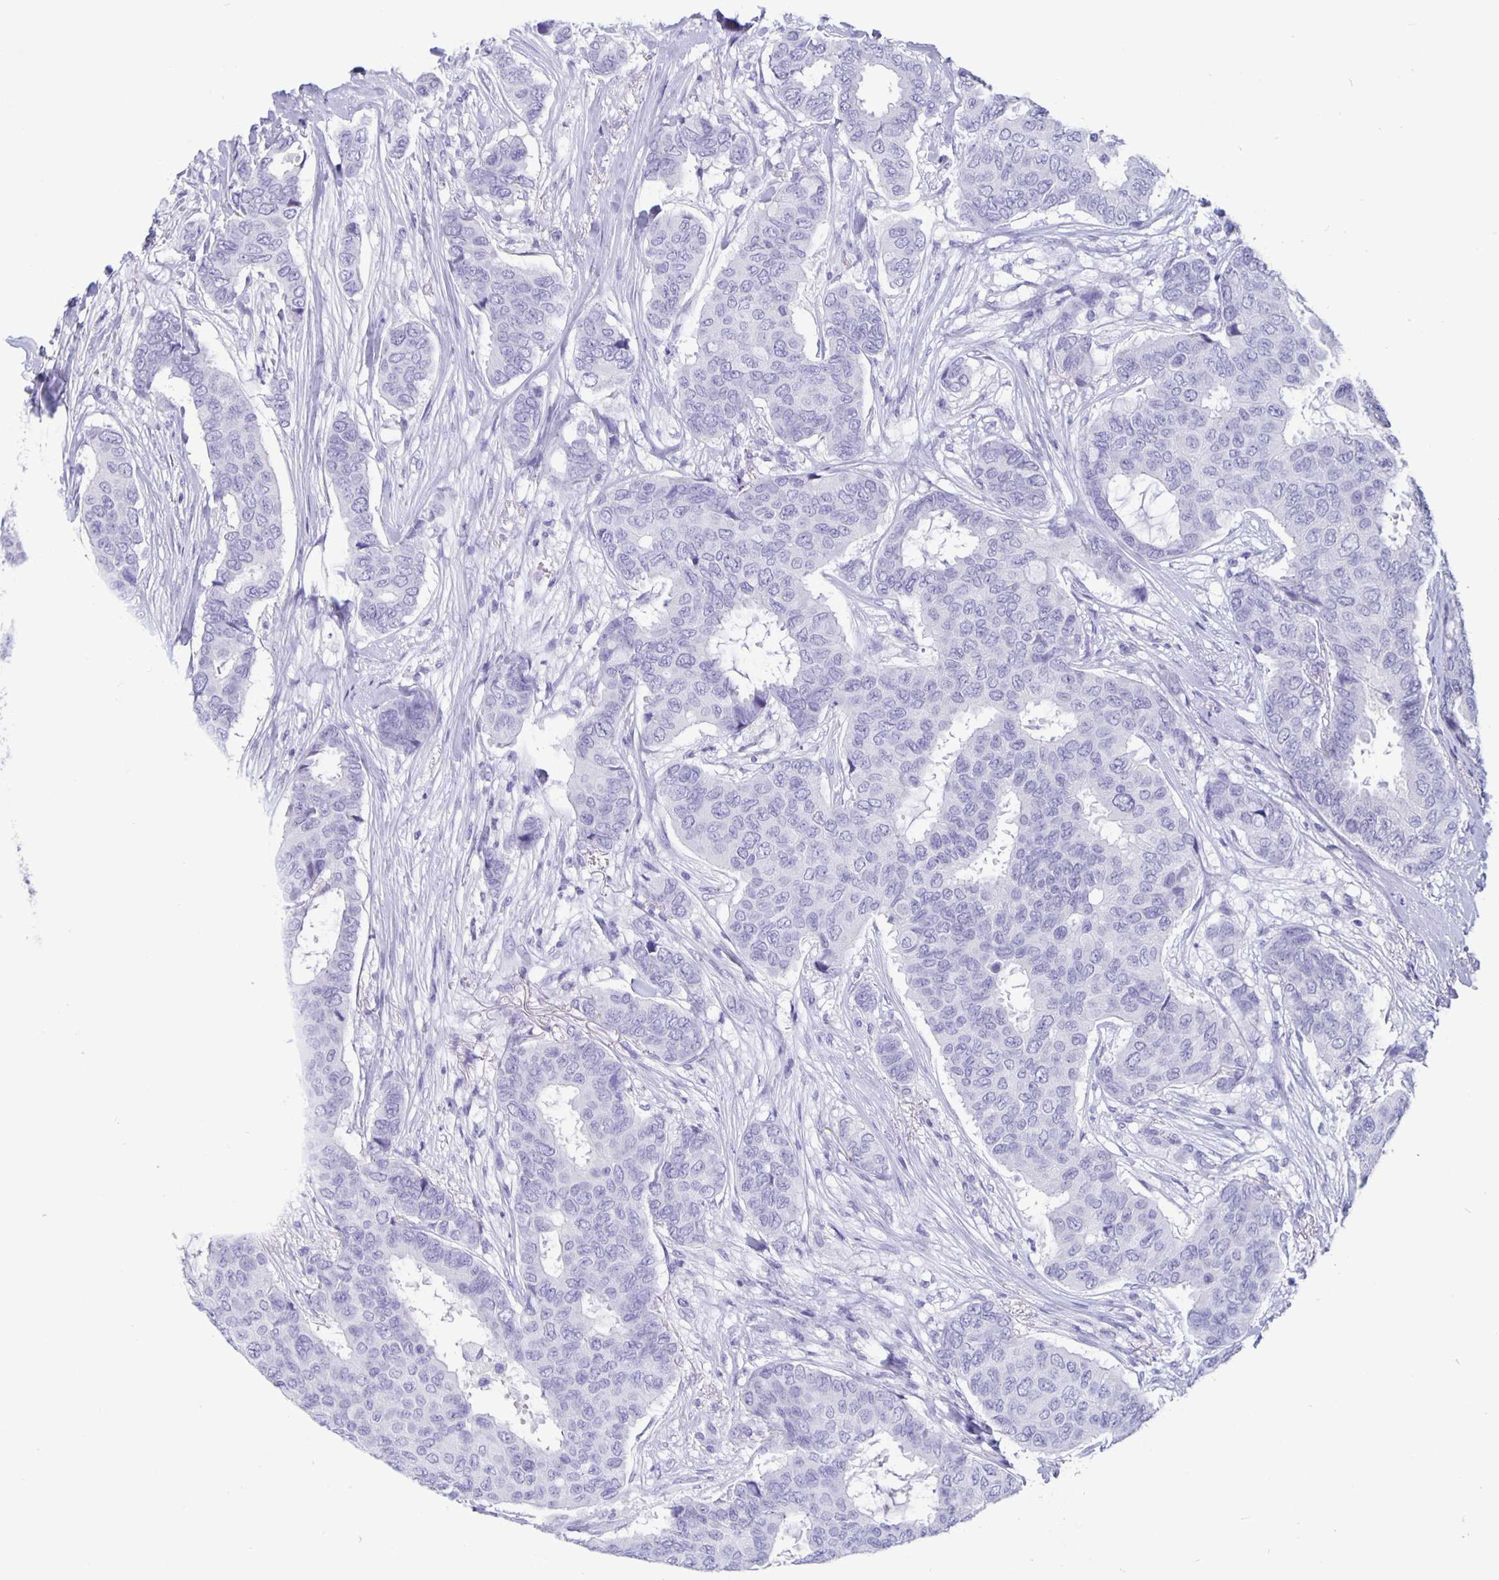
{"staining": {"intensity": "negative", "quantity": "none", "location": "none"}, "tissue": "breast cancer", "cell_type": "Tumor cells", "image_type": "cancer", "snomed": [{"axis": "morphology", "description": "Duct carcinoma"}, {"axis": "topography", "description": "Breast"}], "caption": "Tumor cells show no significant positivity in breast cancer (intraductal carcinoma).", "gene": "BPIFA3", "patient": {"sex": "female", "age": 75}}